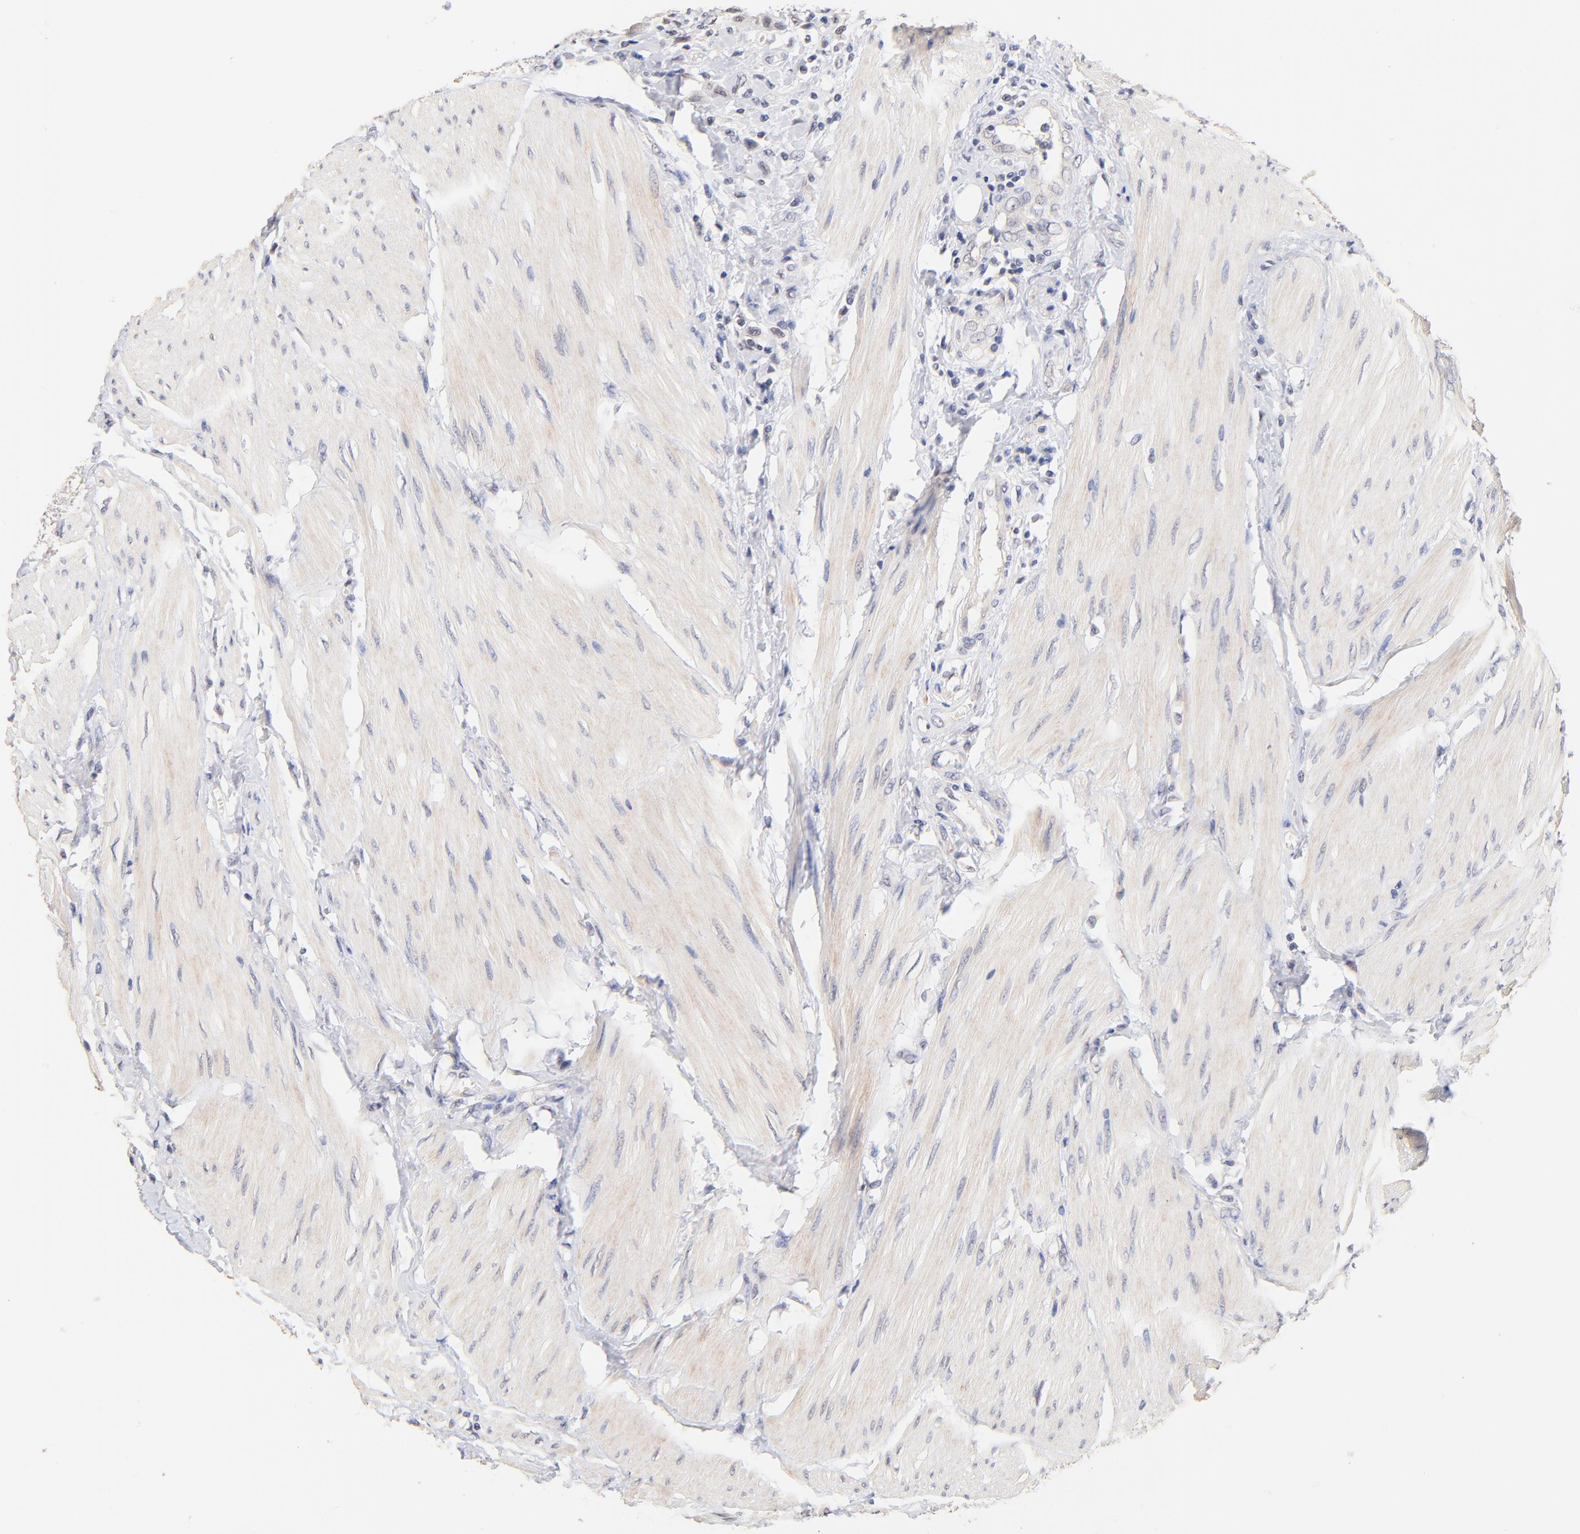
{"staining": {"intensity": "negative", "quantity": "none", "location": "none"}, "tissue": "urothelial cancer", "cell_type": "Tumor cells", "image_type": "cancer", "snomed": [{"axis": "morphology", "description": "Urothelial carcinoma, High grade"}, {"axis": "topography", "description": "Urinary bladder"}], "caption": "Immunohistochemical staining of urothelial cancer displays no significant expression in tumor cells.", "gene": "RIBC2", "patient": {"sex": "male", "age": 50}}